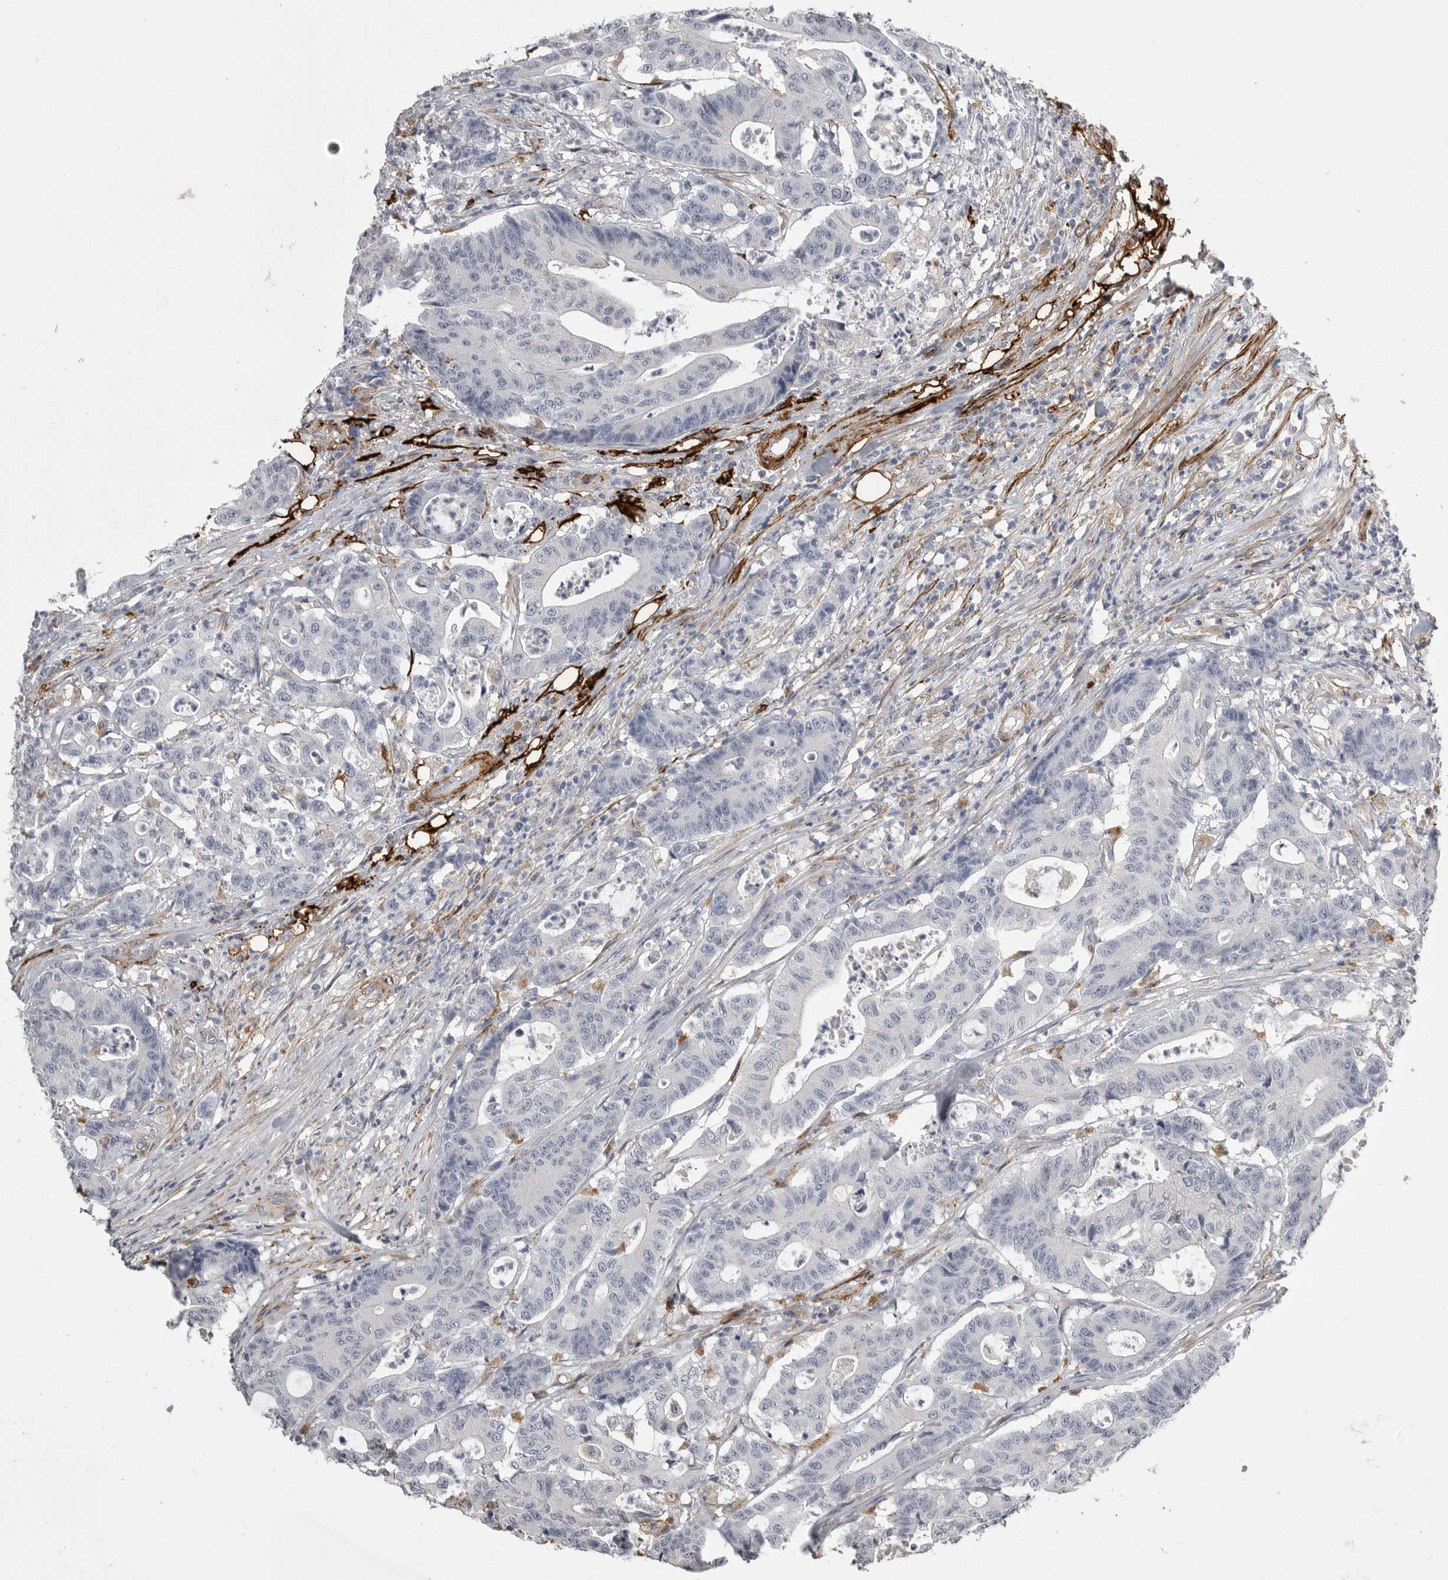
{"staining": {"intensity": "negative", "quantity": "none", "location": "none"}, "tissue": "colorectal cancer", "cell_type": "Tumor cells", "image_type": "cancer", "snomed": [{"axis": "morphology", "description": "Adenocarcinoma, NOS"}, {"axis": "topography", "description": "Colon"}], "caption": "Protein analysis of adenocarcinoma (colorectal) demonstrates no significant expression in tumor cells. The staining is performed using DAB brown chromogen with nuclei counter-stained in using hematoxylin.", "gene": "AOC3", "patient": {"sex": "female", "age": 84}}